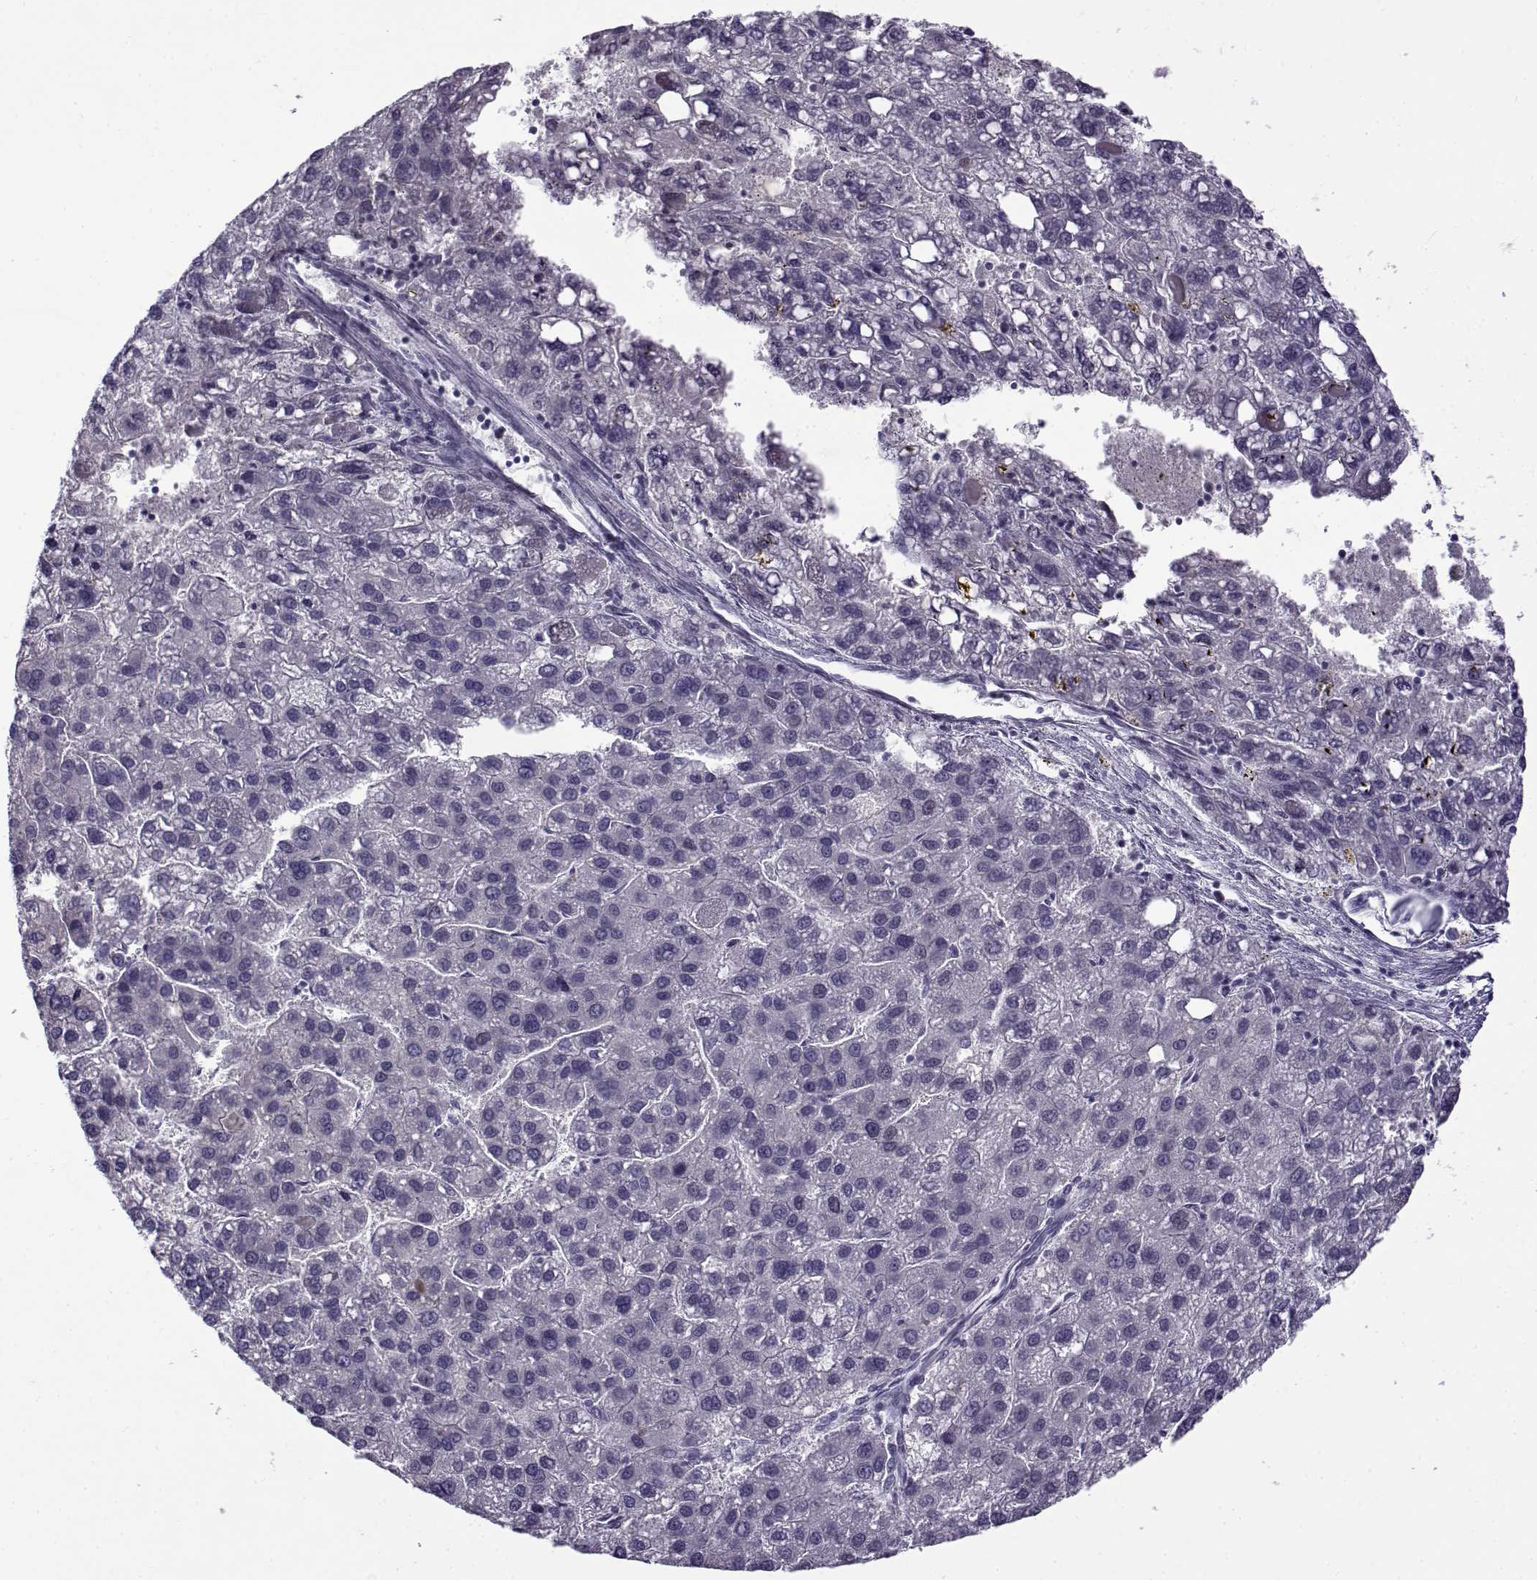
{"staining": {"intensity": "negative", "quantity": "none", "location": "none"}, "tissue": "liver cancer", "cell_type": "Tumor cells", "image_type": "cancer", "snomed": [{"axis": "morphology", "description": "Carcinoma, Hepatocellular, NOS"}, {"axis": "topography", "description": "Liver"}], "caption": "This image is of liver cancer (hepatocellular carcinoma) stained with IHC to label a protein in brown with the nuclei are counter-stained blue. There is no staining in tumor cells.", "gene": "BACH1", "patient": {"sex": "female", "age": 82}}